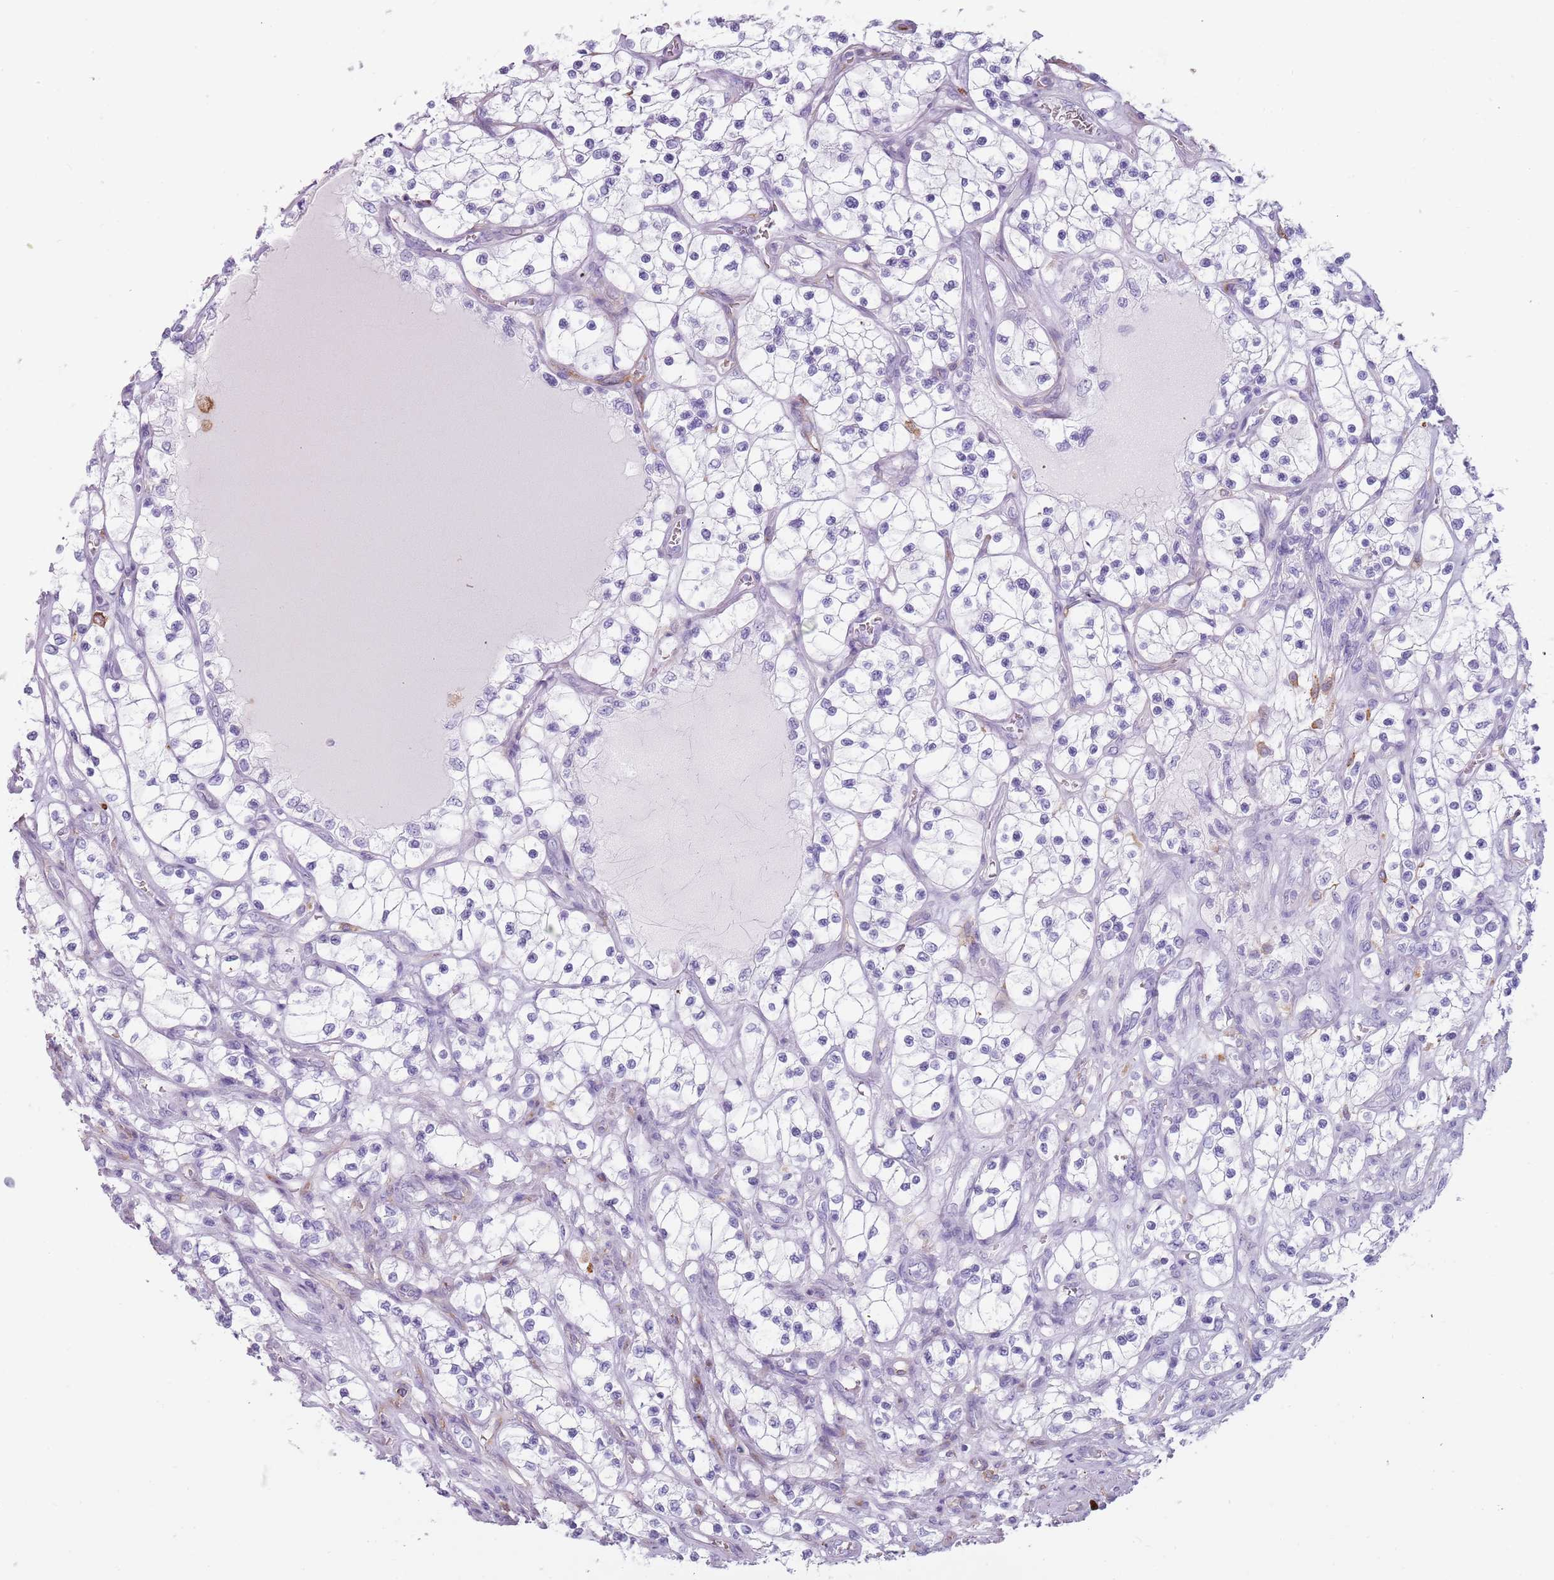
{"staining": {"intensity": "negative", "quantity": "none", "location": "none"}, "tissue": "renal cancer", "cell_type": "Tumor cells", "image_type": "cancer", "snomed": [{"axis": "morphology", "description": "Adenocarcinoma, NOS"}, {"axis": "topography", "description": "Kidney"}], "caption": "DAB (3,3'-diaminobenzidine) immunohistochemical staining of human renal adenocarcinoma displays no significant positivity in tumor cells.", "gene": "COLEC12", "patient": {"sex": "female", "age": 69}}